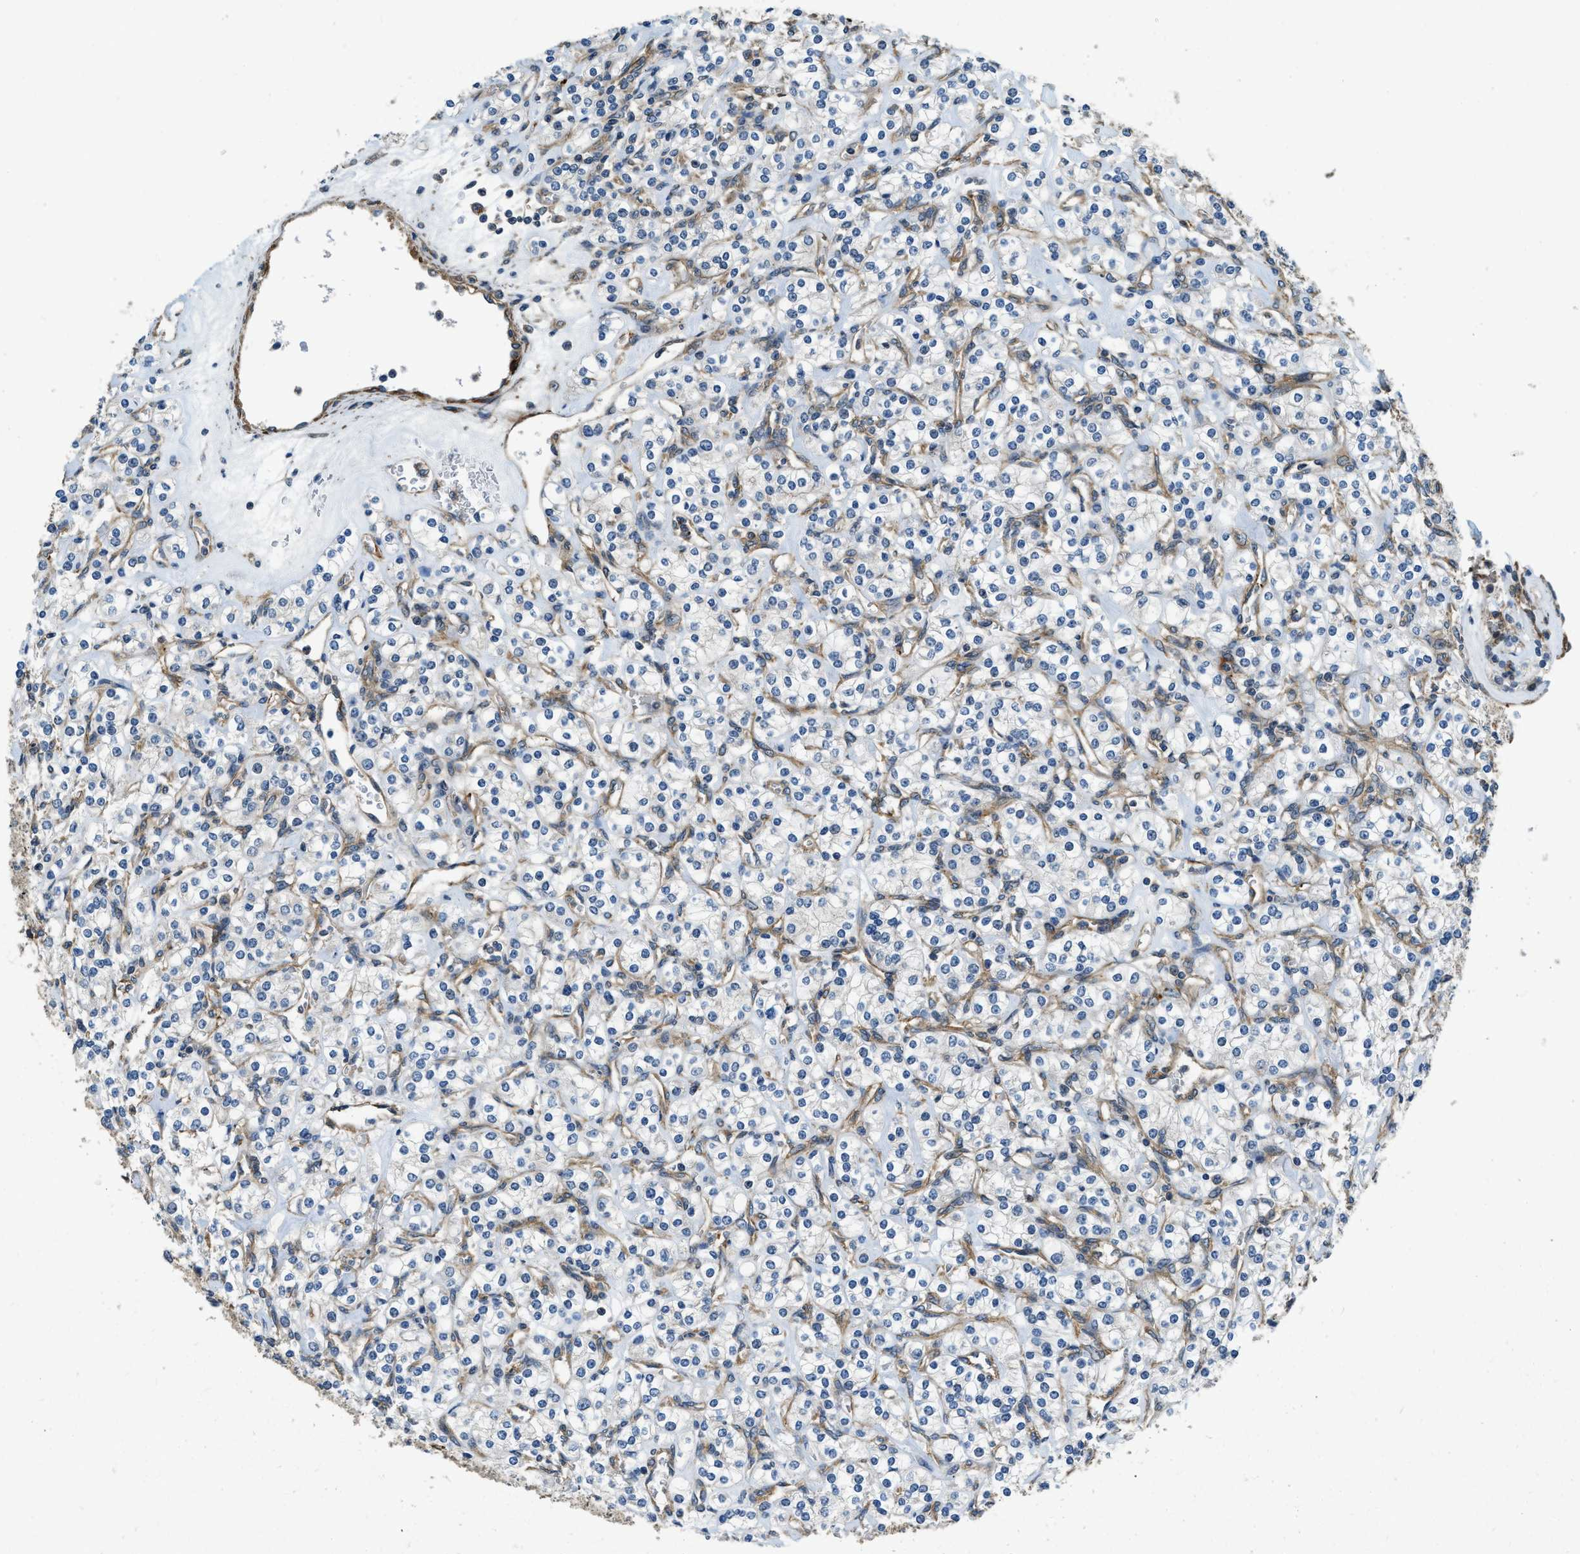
{"staining": {"intensity": "negative", "quantity": "none", "location": "none"}, "tissue": "renal cancer", "cell_type": "Tumor cells", "image_type": "cancer", "snomed": [{"axis": "morphology", "description": "Adenocarcinoma, NOS"}, {"axis": "topography", "description": "Kidney"}], "caption": "Immunohistochemistry histopathology image of human renal cancer (adenocarcinoma) stained for a protein (brown), which exhibits no staining in tumor cells.", "gene": "CGN", "patient": {"sex": "male", "age": 77}}